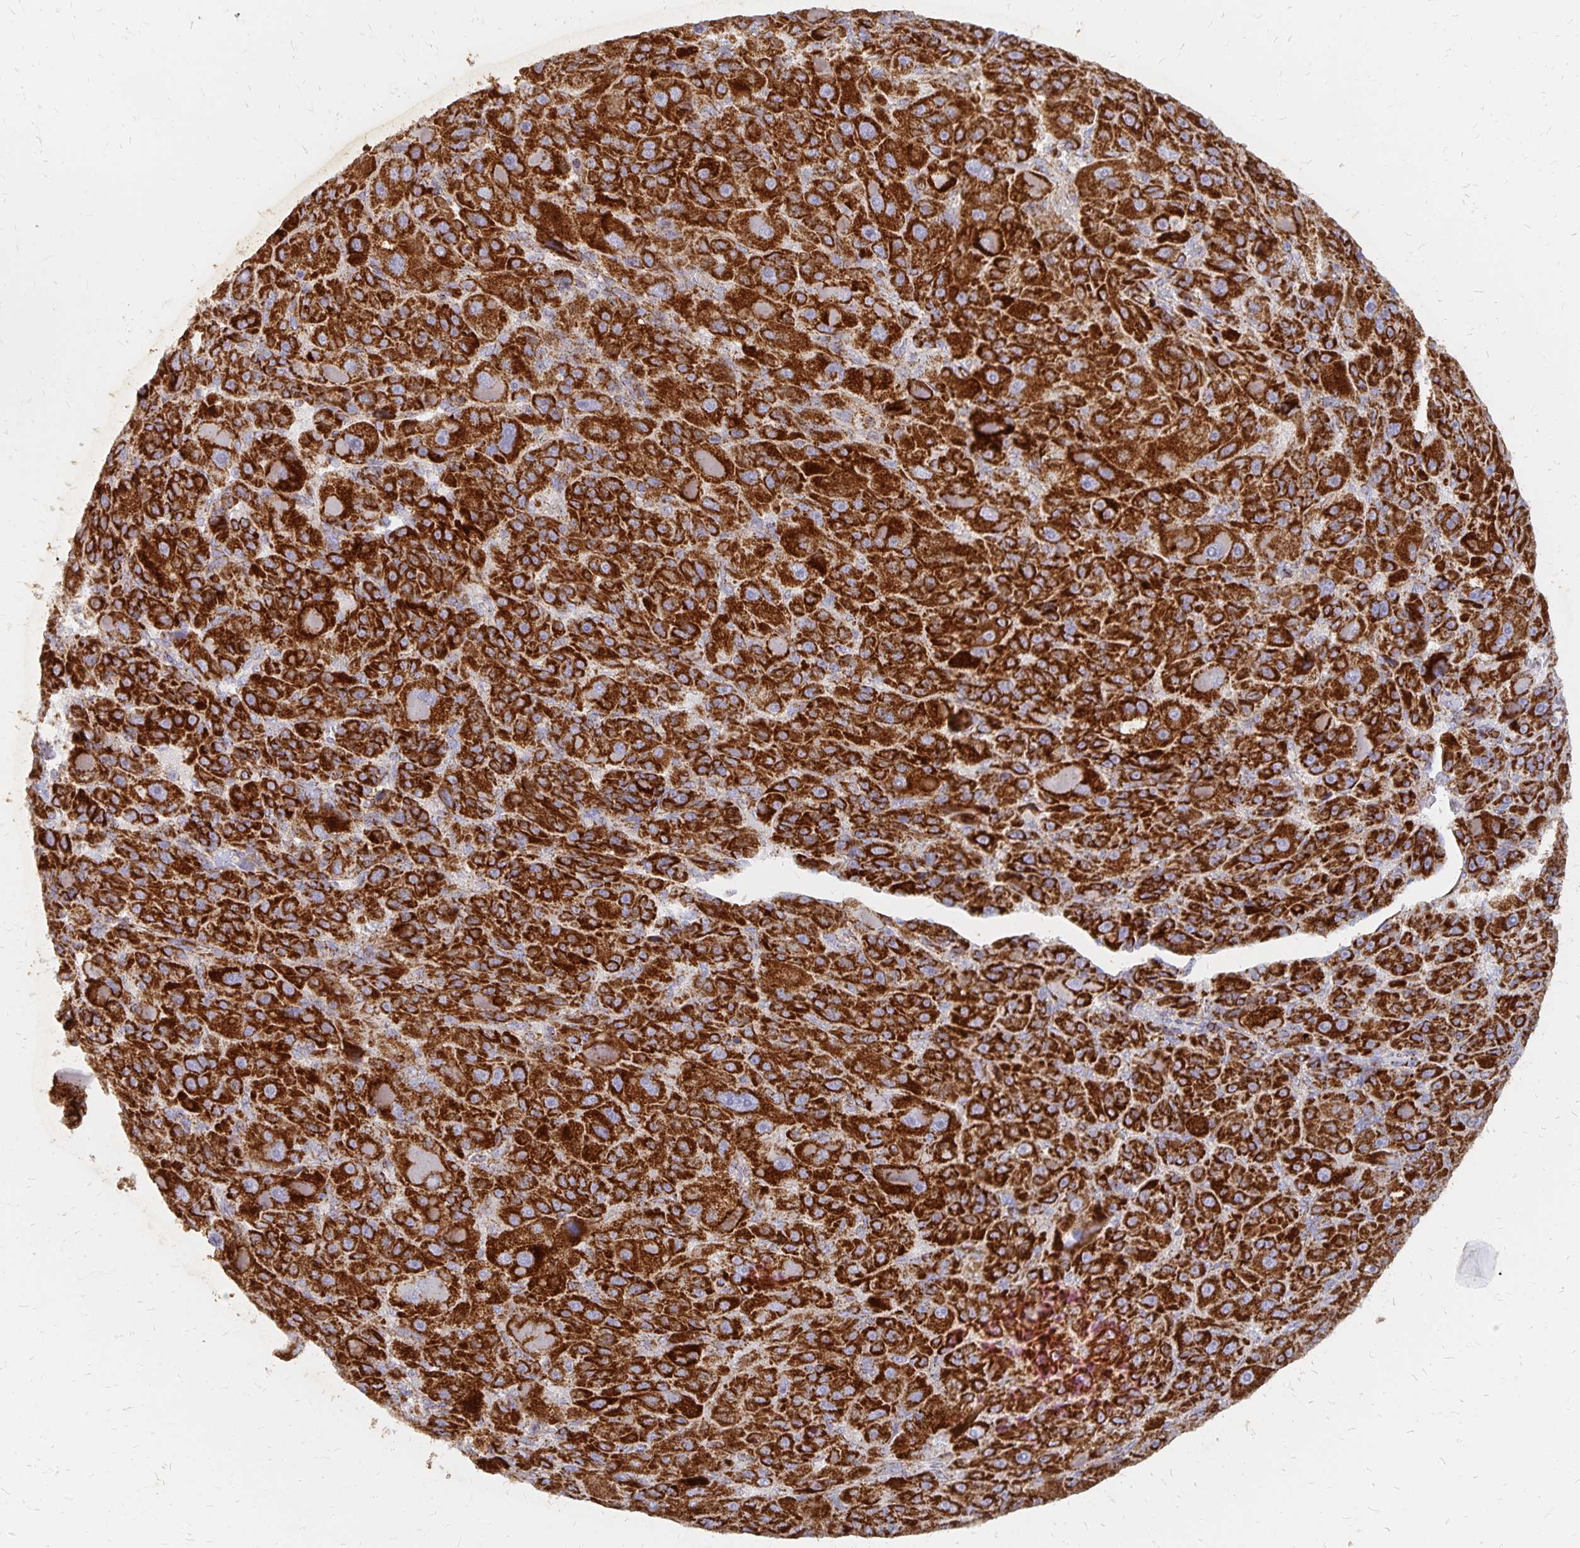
{"staining": {"intensity": "strong", "quantity": ">75%", "location": "cytoplasmic/membranous"}, "tissue": "liver cancer", "cell_type": "Tumor cells", "image_type": "cancer", "snomed": [{"axis": "morphology", "description": "Carcinoma, Hepatocellular, NOS"}, {"axis": "topography", "description": "Liver"}], "caption": "This is a photomicrograph of IHC staining of liver cancer (hepatocellular carcinoma), which shows strong staining in the cytoplasmic/membranous of tumor cells.", "gene": "STOML2", "patient": {"sex": "male", "age": 76}}